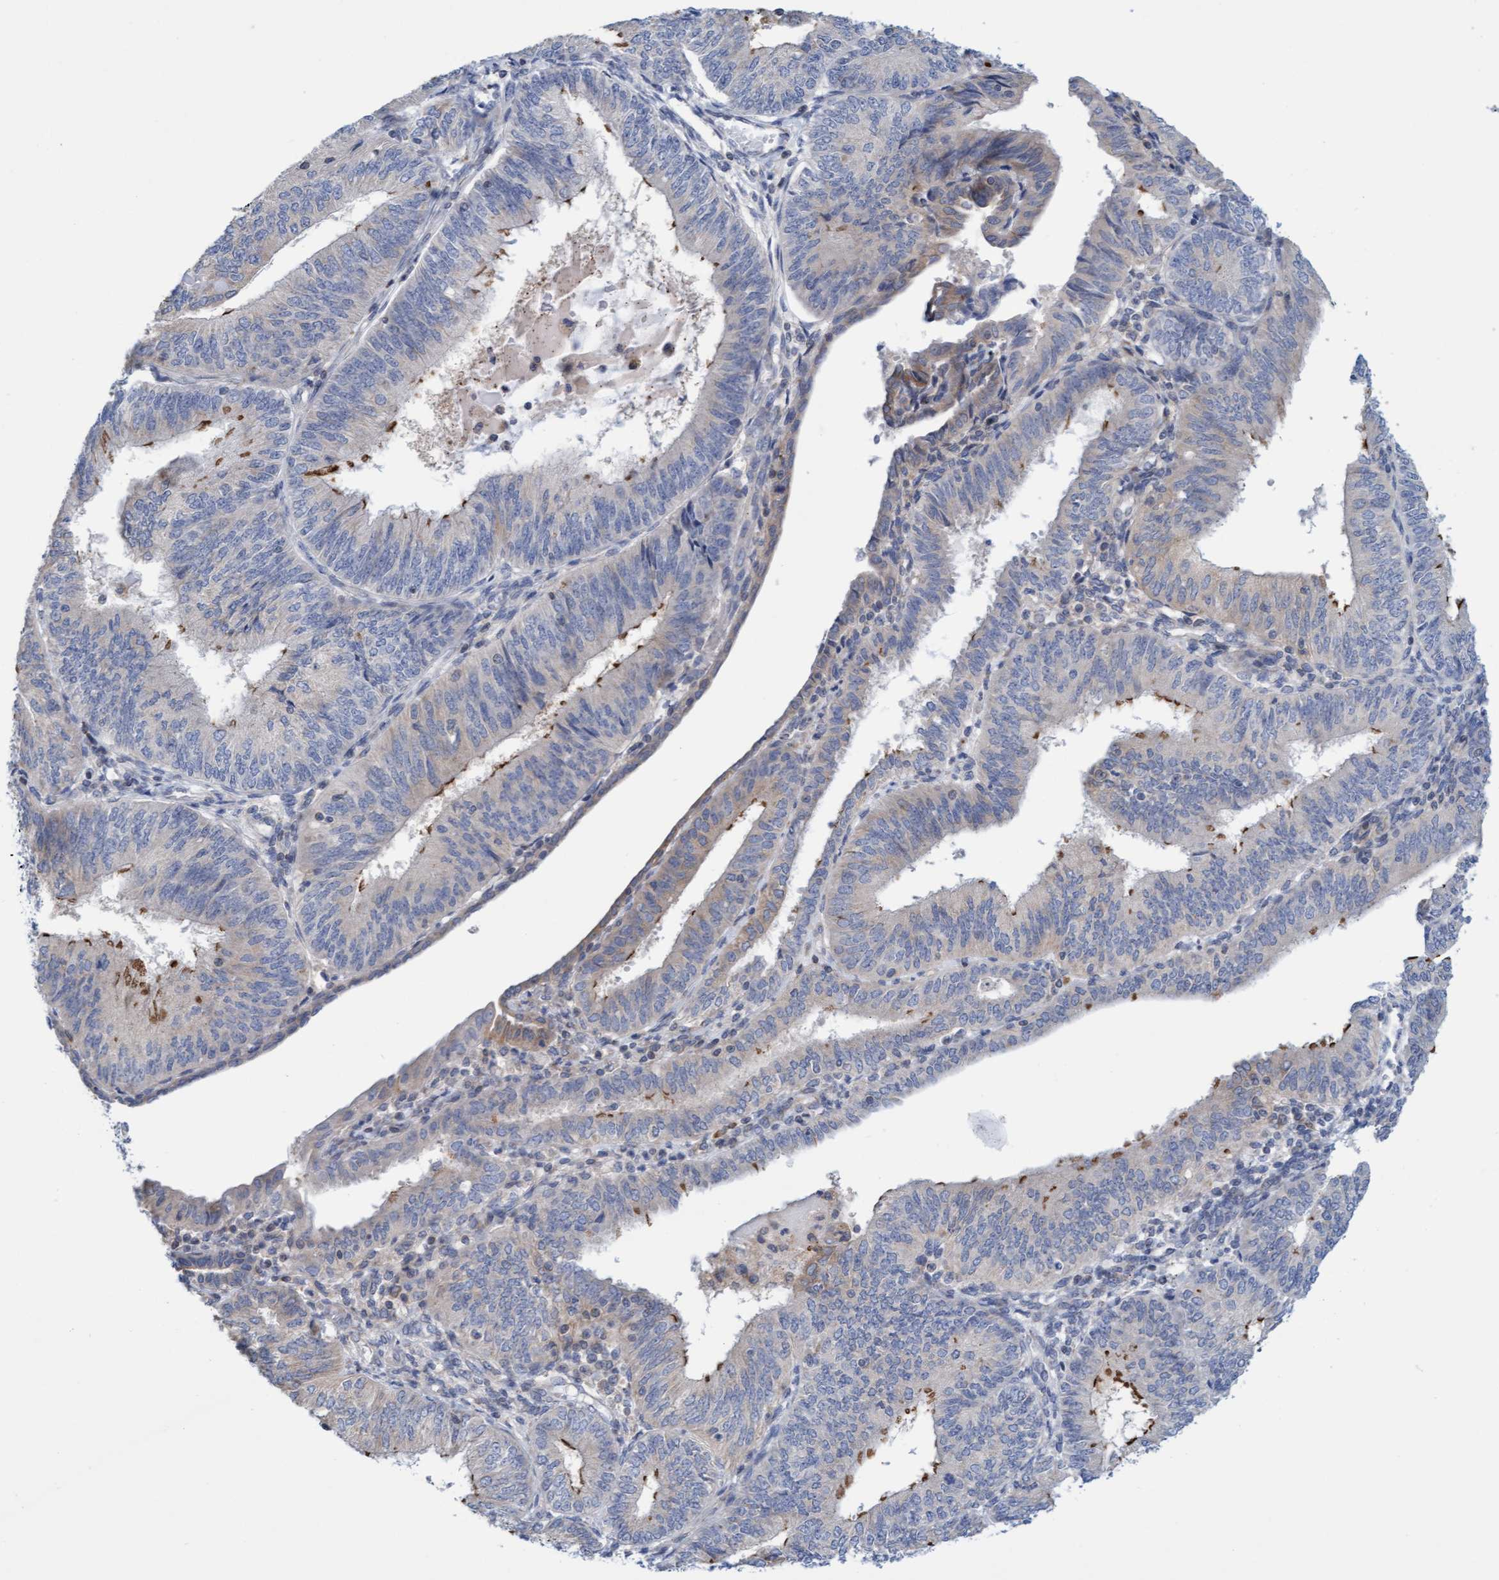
{"staining": {"intensity": "moderate", "quantity": "<25%", "location": "cytoplasmic/membranous"}, "tissue": "endometrial cancer", "cell_type": "Tumor cells", "image_type": "cancer", "snomed": [{"axis": "morphology", "description": "Adenocarcinoma, NOS"}, {"axis": "topography", "description": "Endometrium"}], "caption": "Immunohistochemical staining of endometrial adenocarcinoma exhibits low levels of moderate cytoplasmic/membranous positivity in approximately <25% of tumor cells. (DAB IHC with brightfield microscopy, high magnification).", "gene": "SLC28A3", "patient": {"sex": "female", "age": 58}}